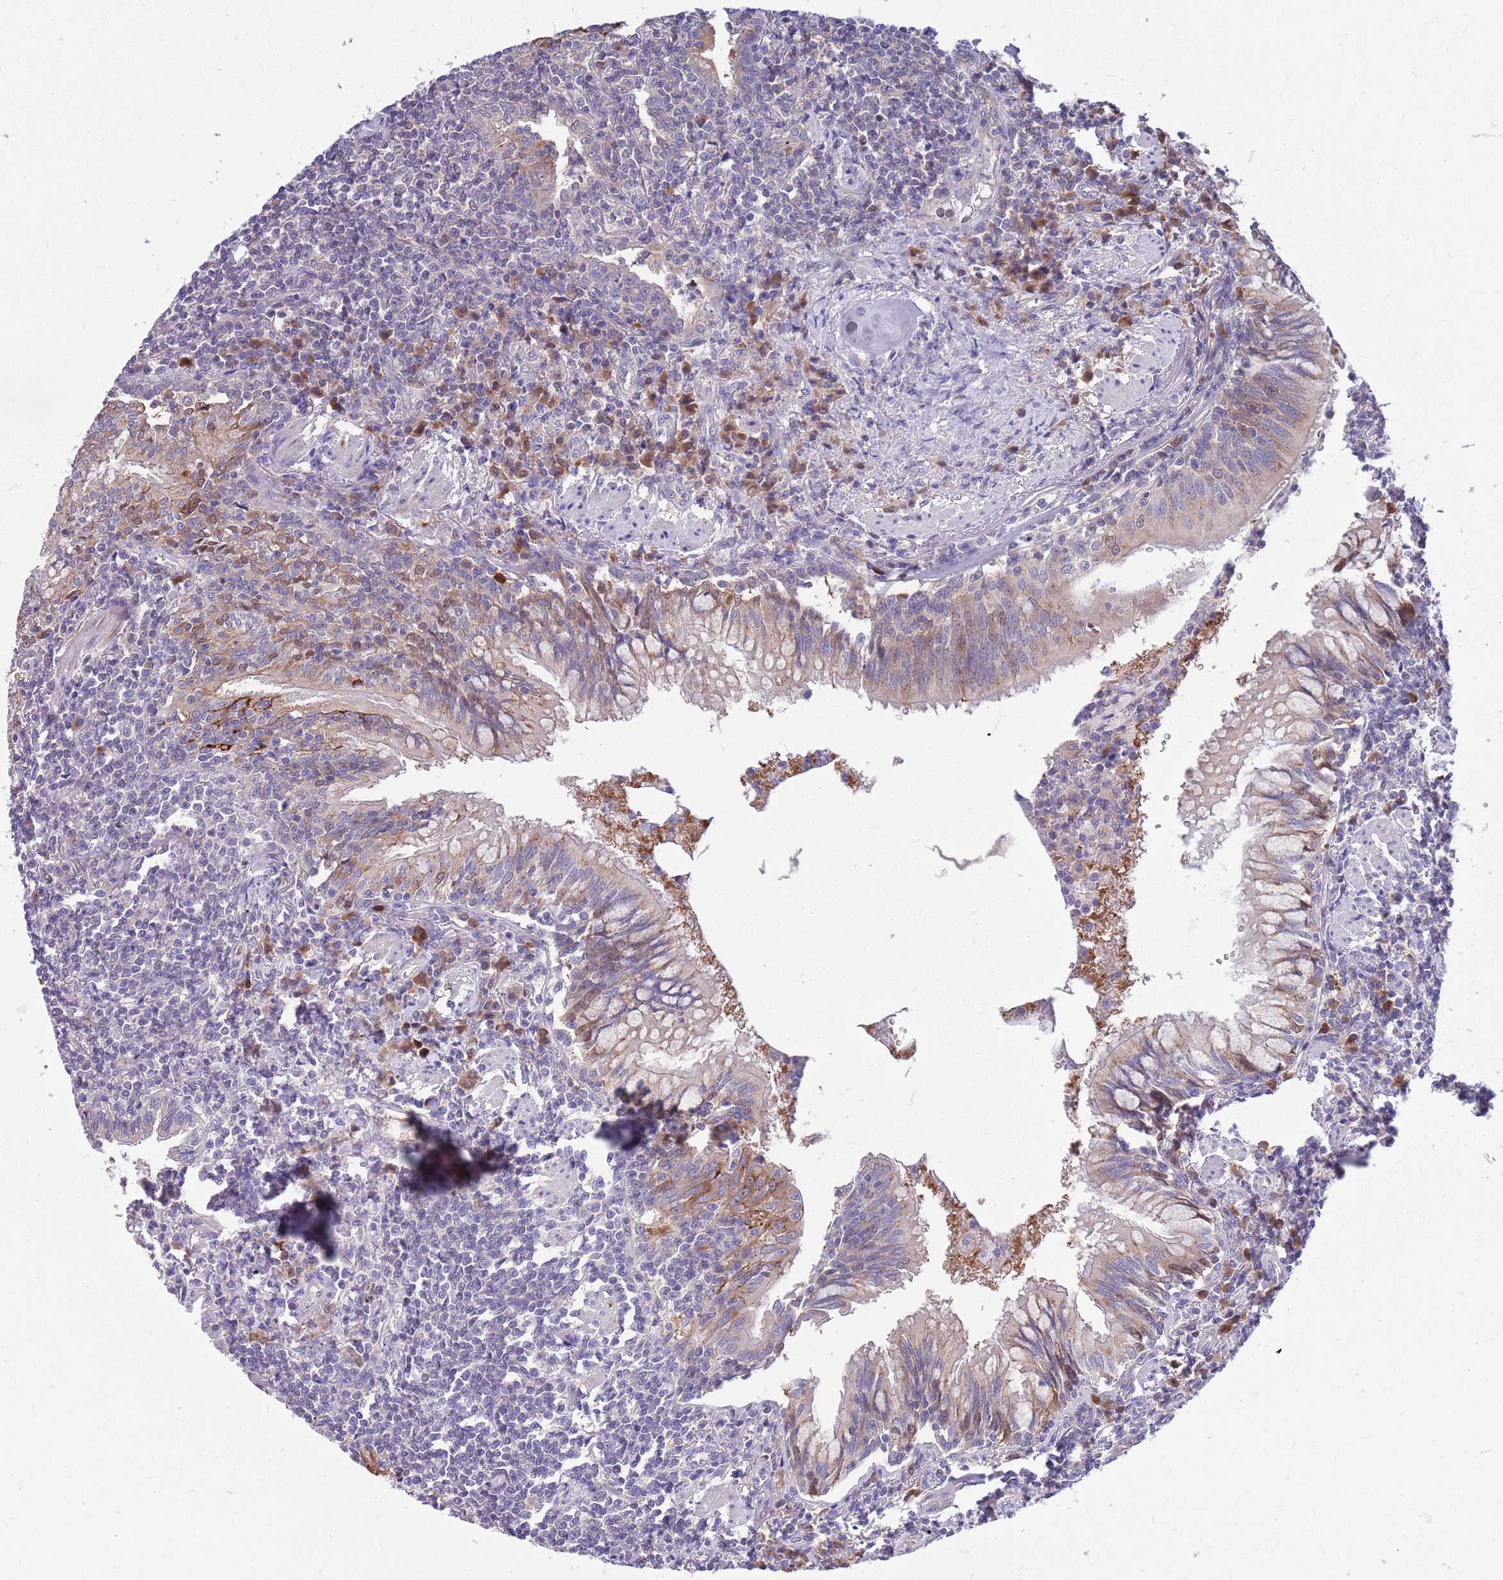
{"staining": {"intensity": "negative", "quantity": "none", "location": "none"}, "tissue": "lymphoma", "cell_type": "Tumor cells", "image_type": "cancer", "snomed": [{"axis": "morphology", "description": "Malignant lymphoma, non-Hodgkin's type, Low grade"}, {"axis": "topography", "description": "Lung"}], "caption": "Tumor cells are negative for protein expression in human lymphoma. Brightfield microscopy of immunohistochemistry stained with DAB (brown) and hematoxylin (blue), captured at high magnification.", "gene": "KLHL29", "patient": {"sex": "female", "age": 71}}